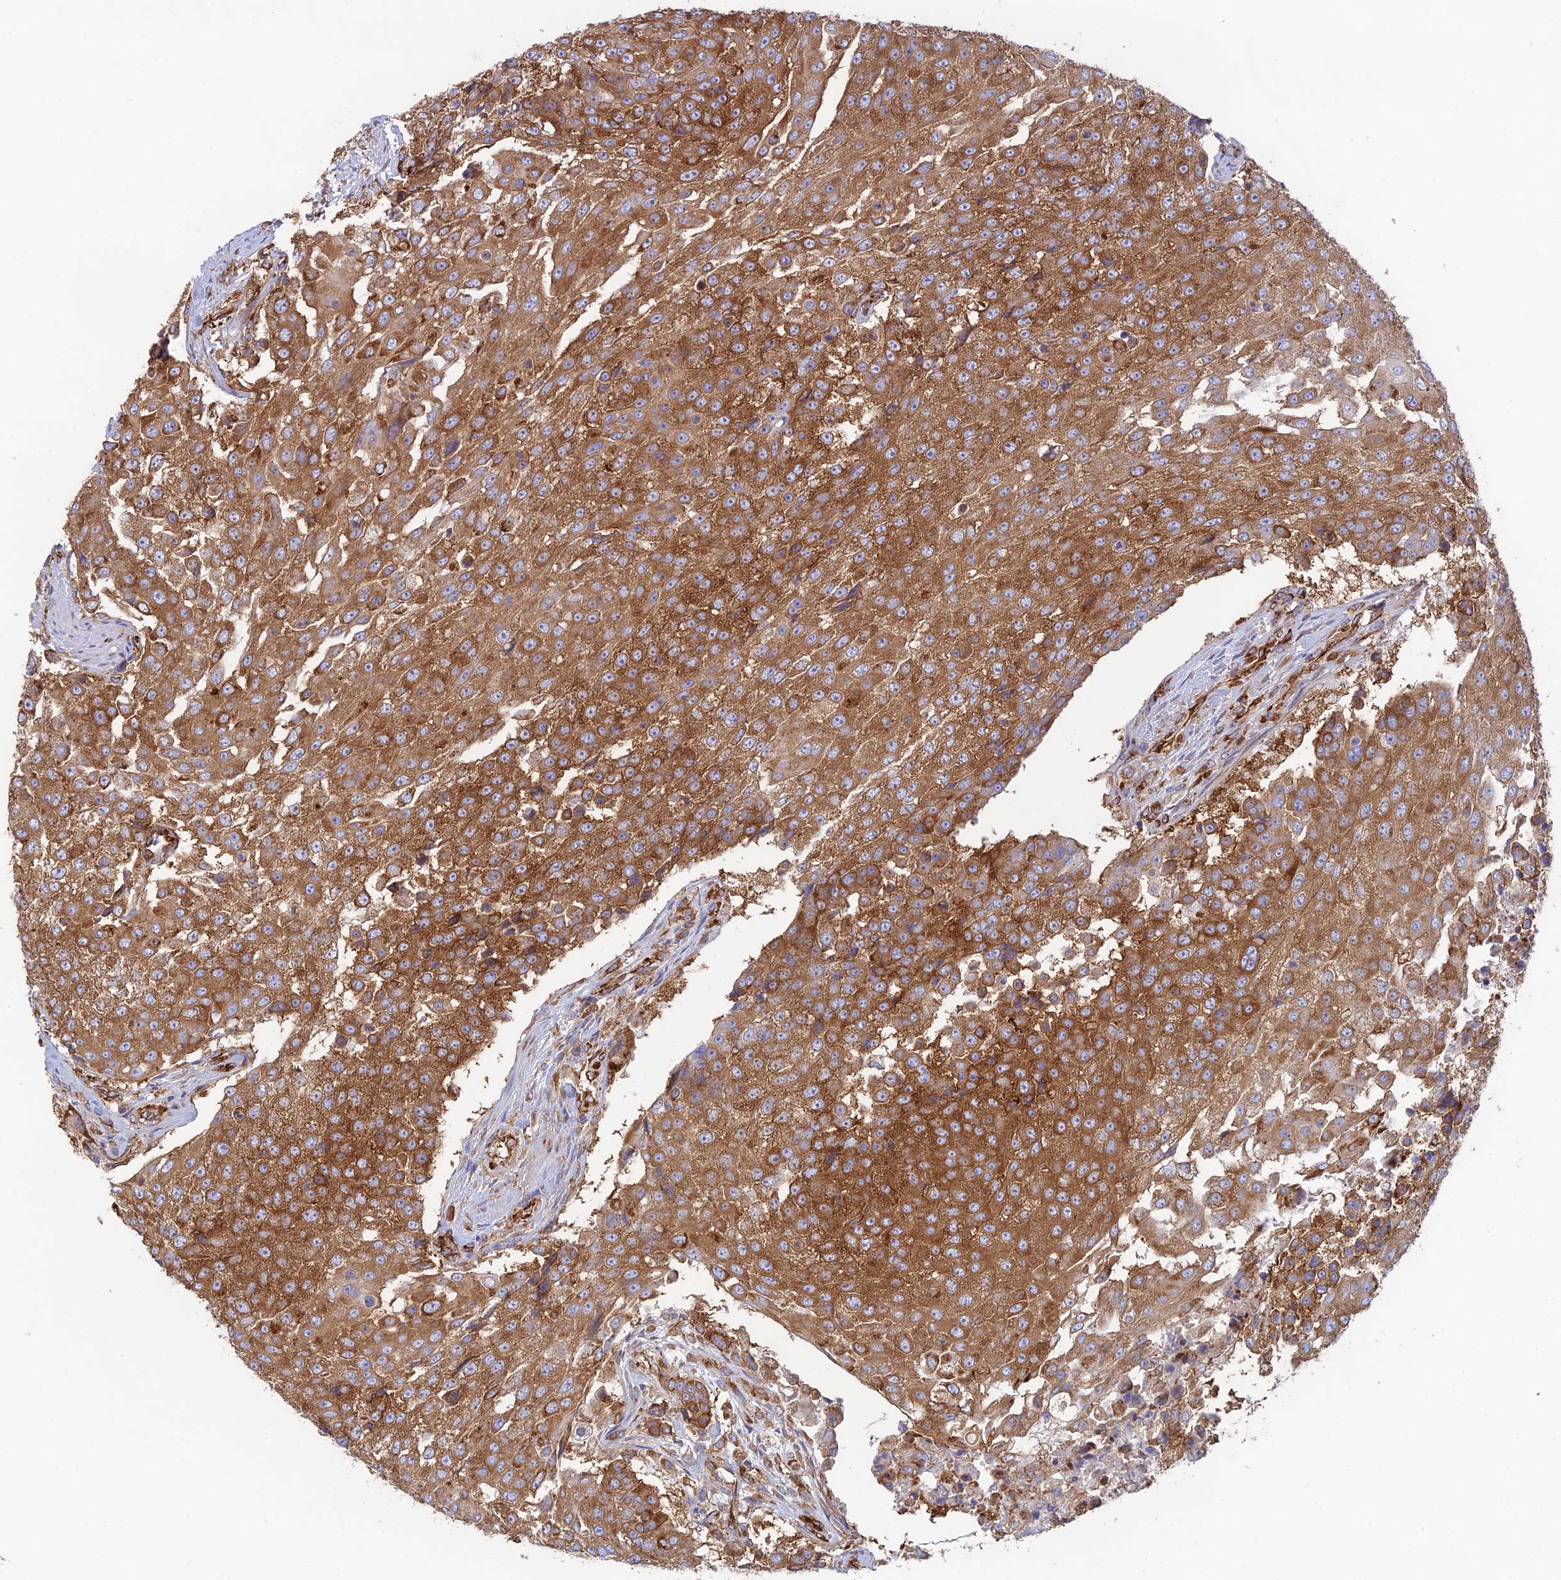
{"staining": {"intensity": "moderate", "quantity": ">75%", "location": "cytoplasmic/membranous"}, "tissue": "urothelial cancer", "cell_type": "Tumor cells", "image_type": "cancer", "snomed": [{"axis": "morphology", "description": "Urothelial carcinoma, High grade"}, {"axis": "topography", "description": "Urinary bladder"}], "caption": "This photomicrograph shows immunohistochemistry staining of high-grade urothelial carcinoma, with medium moderate cytoplasmic/membranous staining in about >75% of tumor cells.", "gene": "CCDC69", "patient": {"sex": "female", "age": 63}}